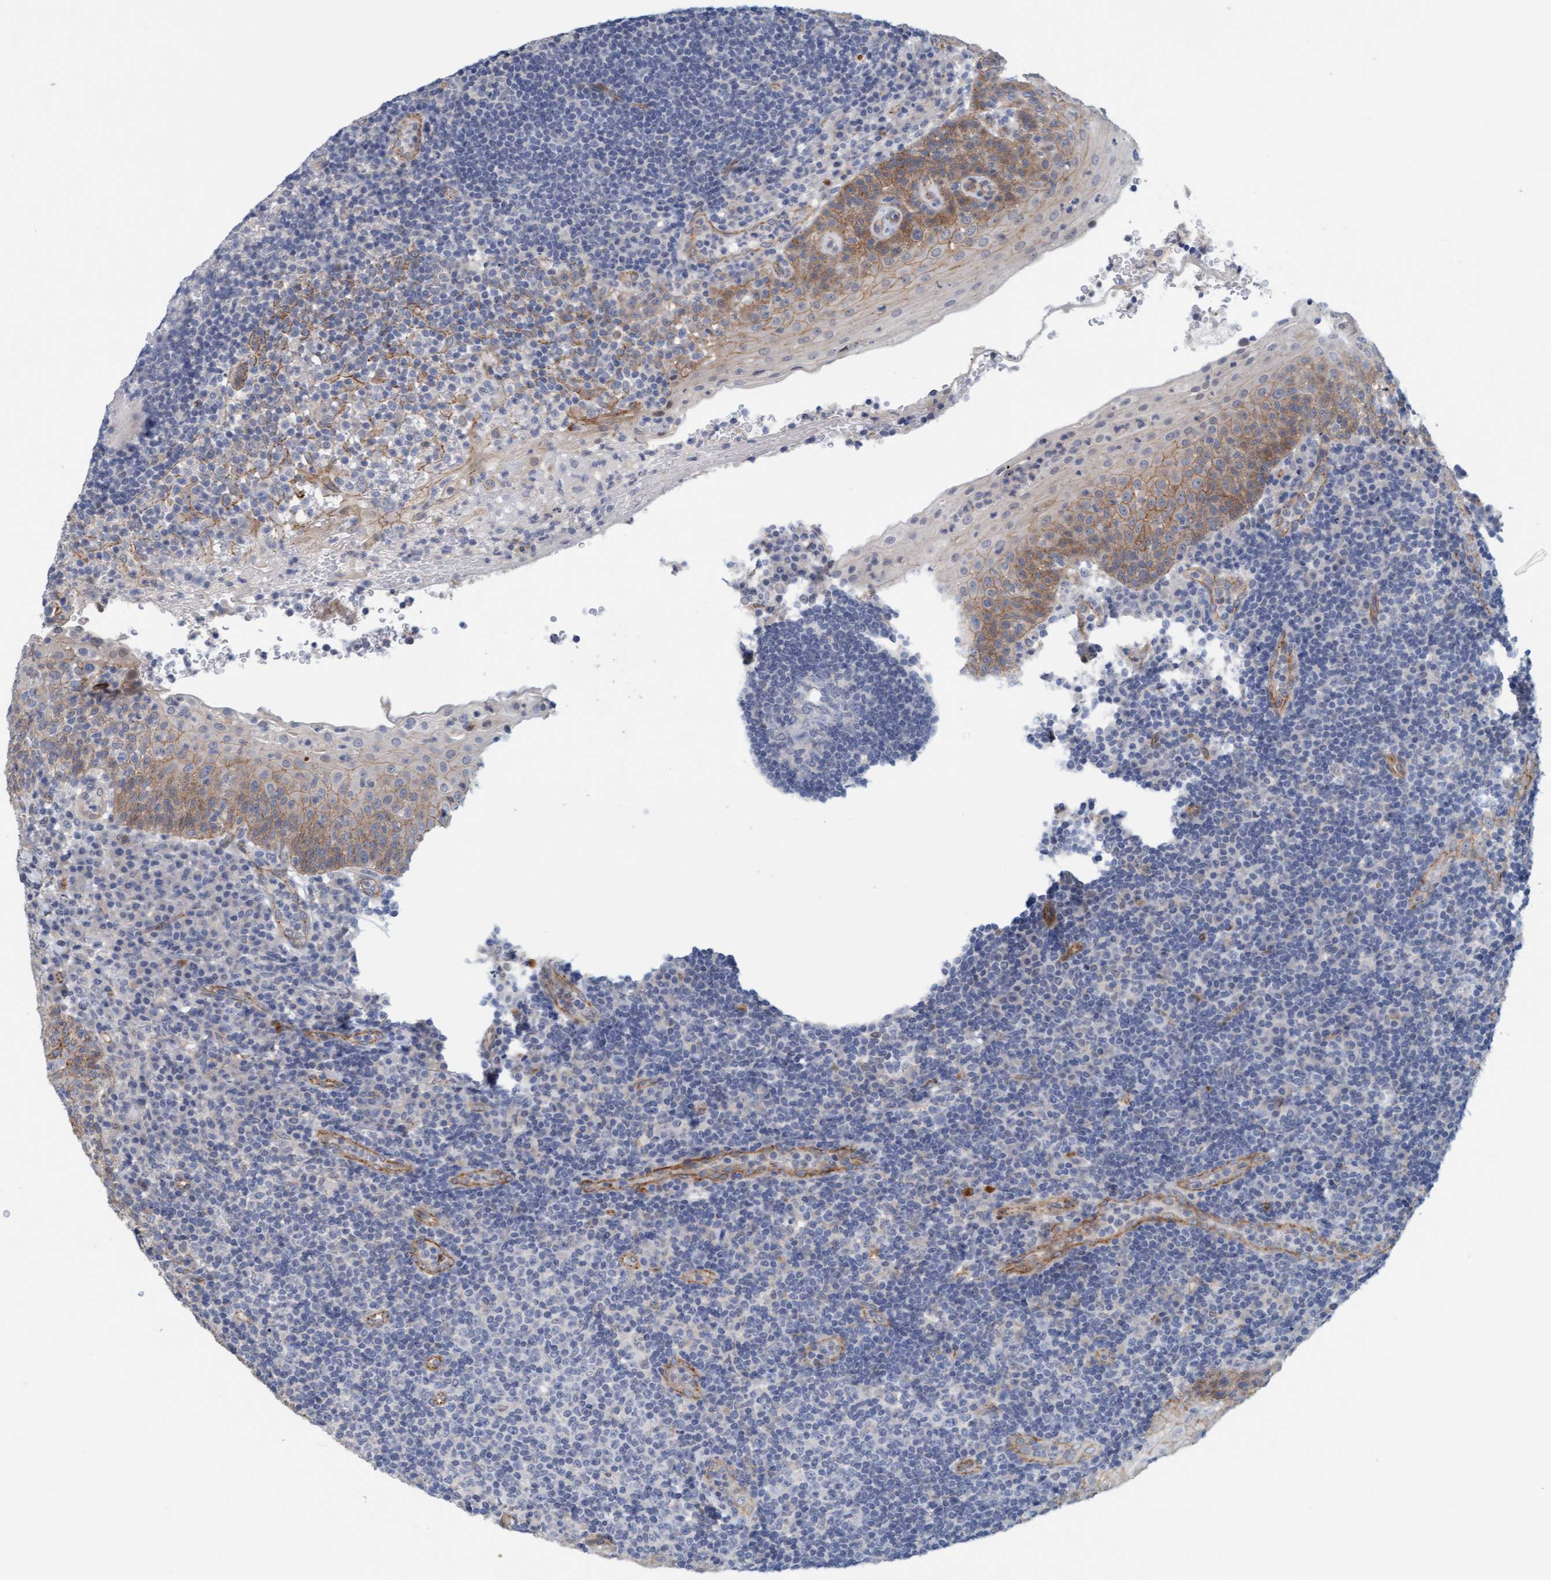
{"staining": {"intensity": "negative", "quantity": "none", "location": "none"}, "tissue": "tonsil", "cell_type": "Germinal center cells", "image_type": "normal", "snomed": [{"axis": "morphology", "description": "Normal tissue, NOS"}, {"axis": "topography", "description": "Tonsil"}], "caption": "A photomicrograph of tonsil stained for a protein exhibits no brown staining in germinal center cells. (DAB IHC visualized using brightfield microscopy, high magnification).", "gene": "KRBA2", "patient": {"sex": "female", "age": 40}}